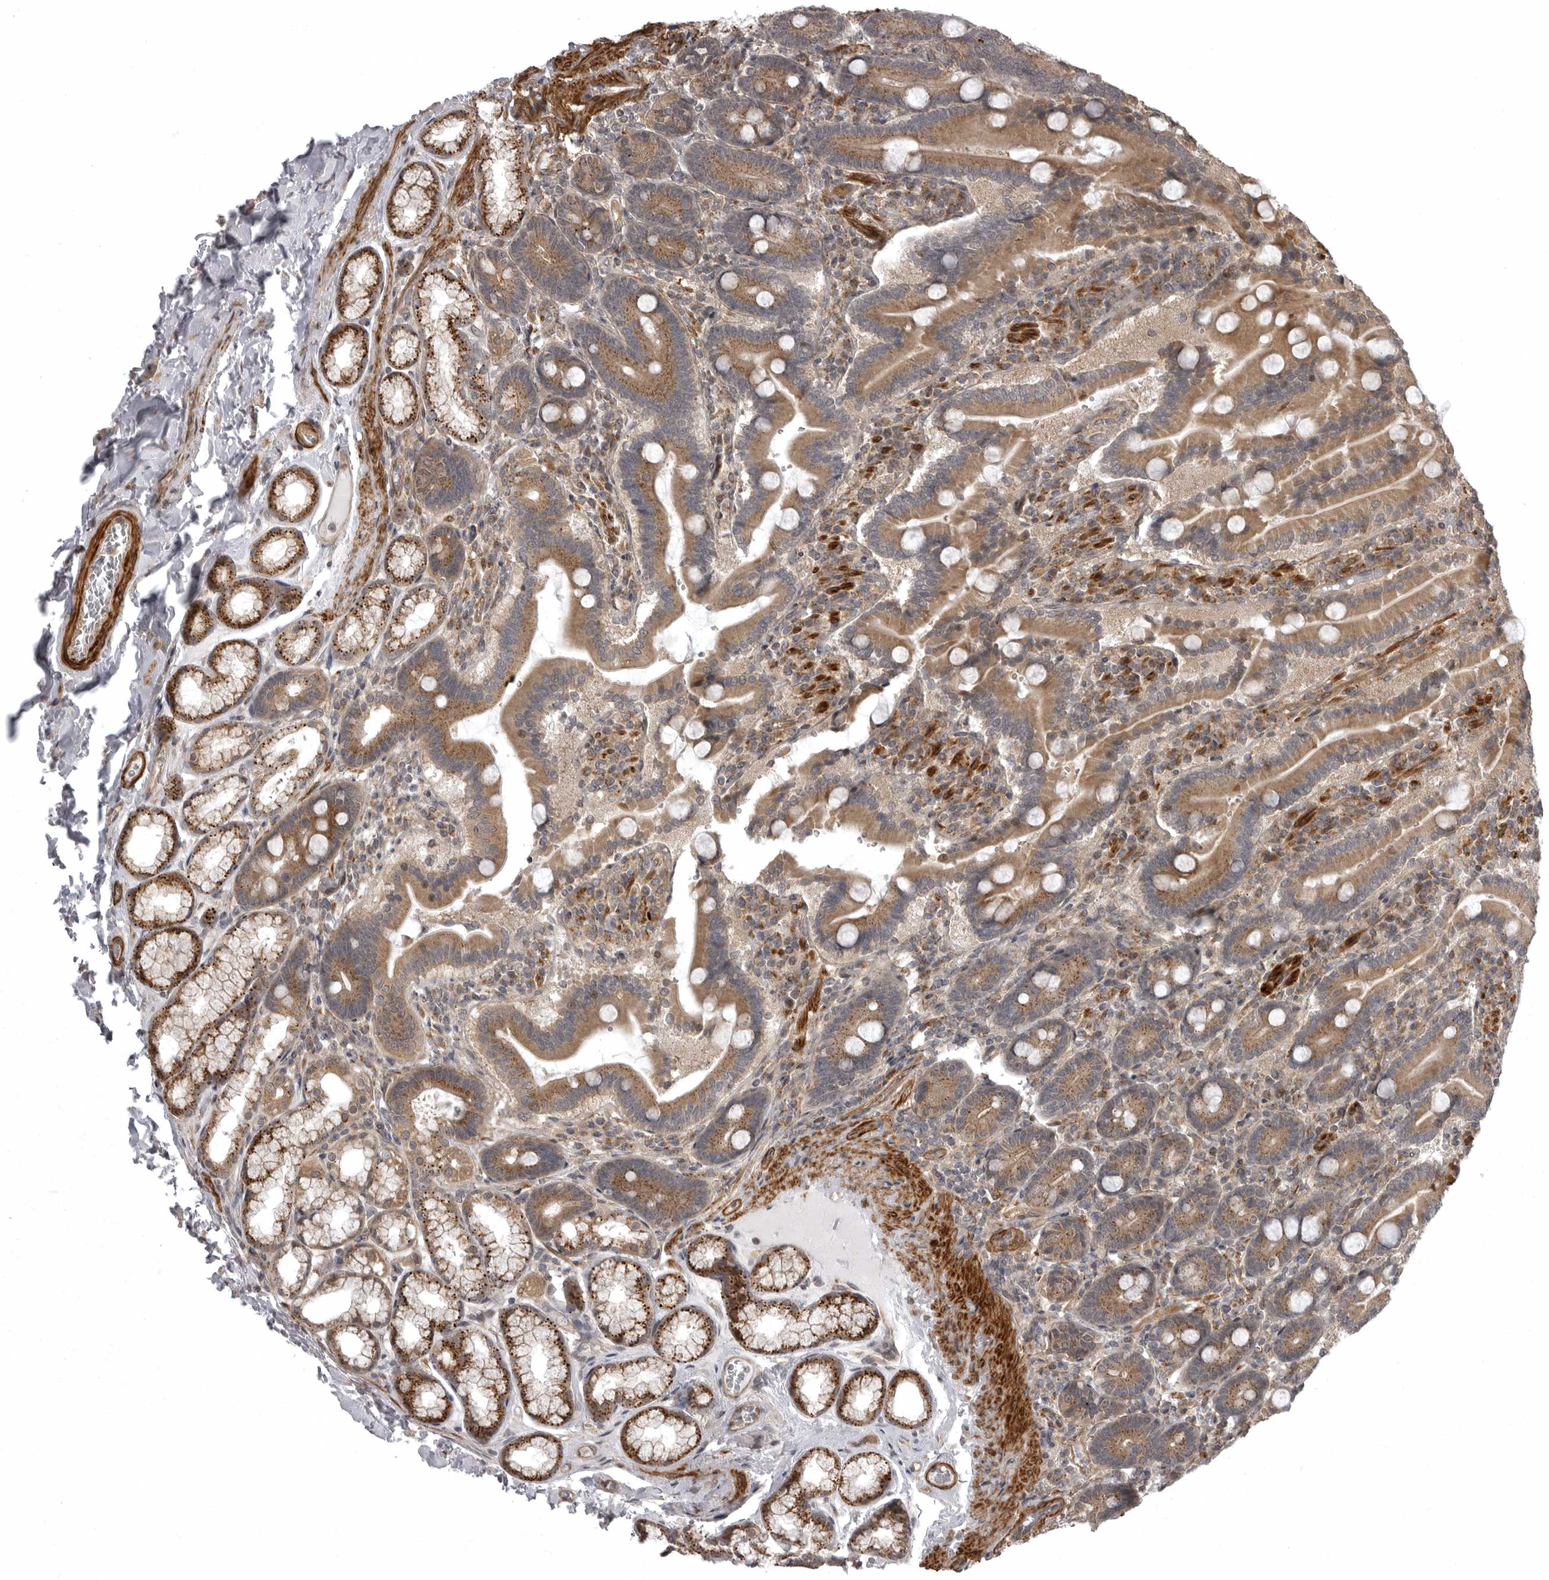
{"staining": {"intensity": "moderate", "quantity": ">75%", "location": "cytoplasmic/membranous"}, "tissue": "duodenum", "cell_type": "Glandular cells", "image_type": "normal", "snomed": [{"axis": "morphology", "description": "Normal tissue, NOS"}, {"axis": "topography", "description": "Duodenum"}], "caption": "Protein expression analysis of benign human duodenum reveals moderate cytoplasmic/membranous expression in approximately >75% of glandular cells.", "gene": "SNX16", "patient": {"sex": "female", "age": 62}}